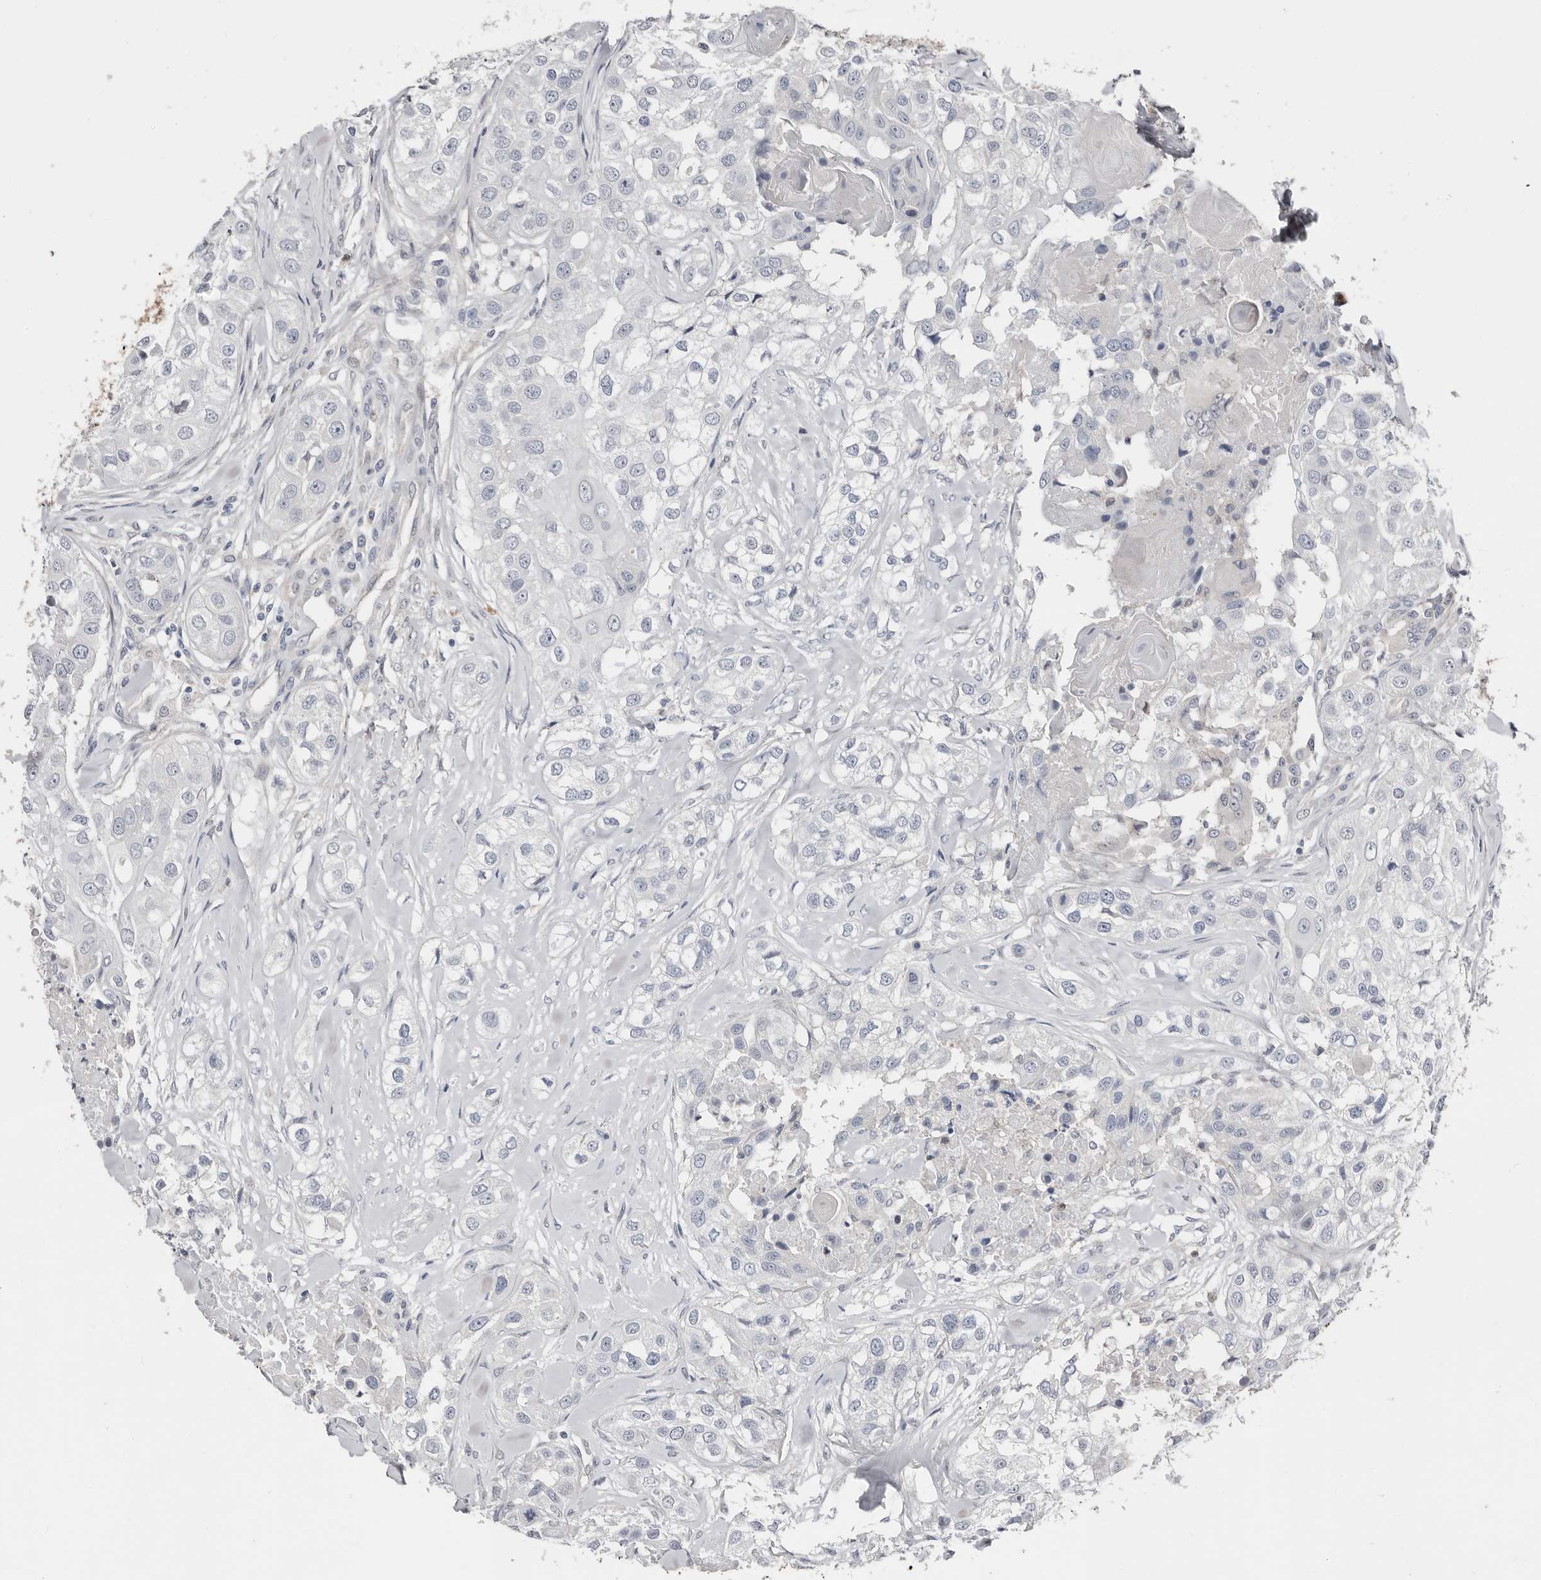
{"staining": {"intensity": "negative", "quantity": "none", "location": "none"}, "tissue": "head and neck cancer", "cell_type": "Tumor cells", "image_type": "cancer", "snomed": [{"axis": "morphology", "description": "Normal tissue, NOS"}, {"axis": "morphology", "description": "Squamous cell carcinoma, NOS"}, {"axis": "topography", "description": "Skeletal muscle"}, {"axis": "topography", "description": "Head-Neck"}], "caption": "Tumor cells show no significant staining in squamous cell carcinoma (head and neck). The staining is performed using DAB brown chromogen with nuclei counter-stained in using hematoxylin.", "gene": "ASRGL1", "patient": {"sex": "male", "age": 51}}